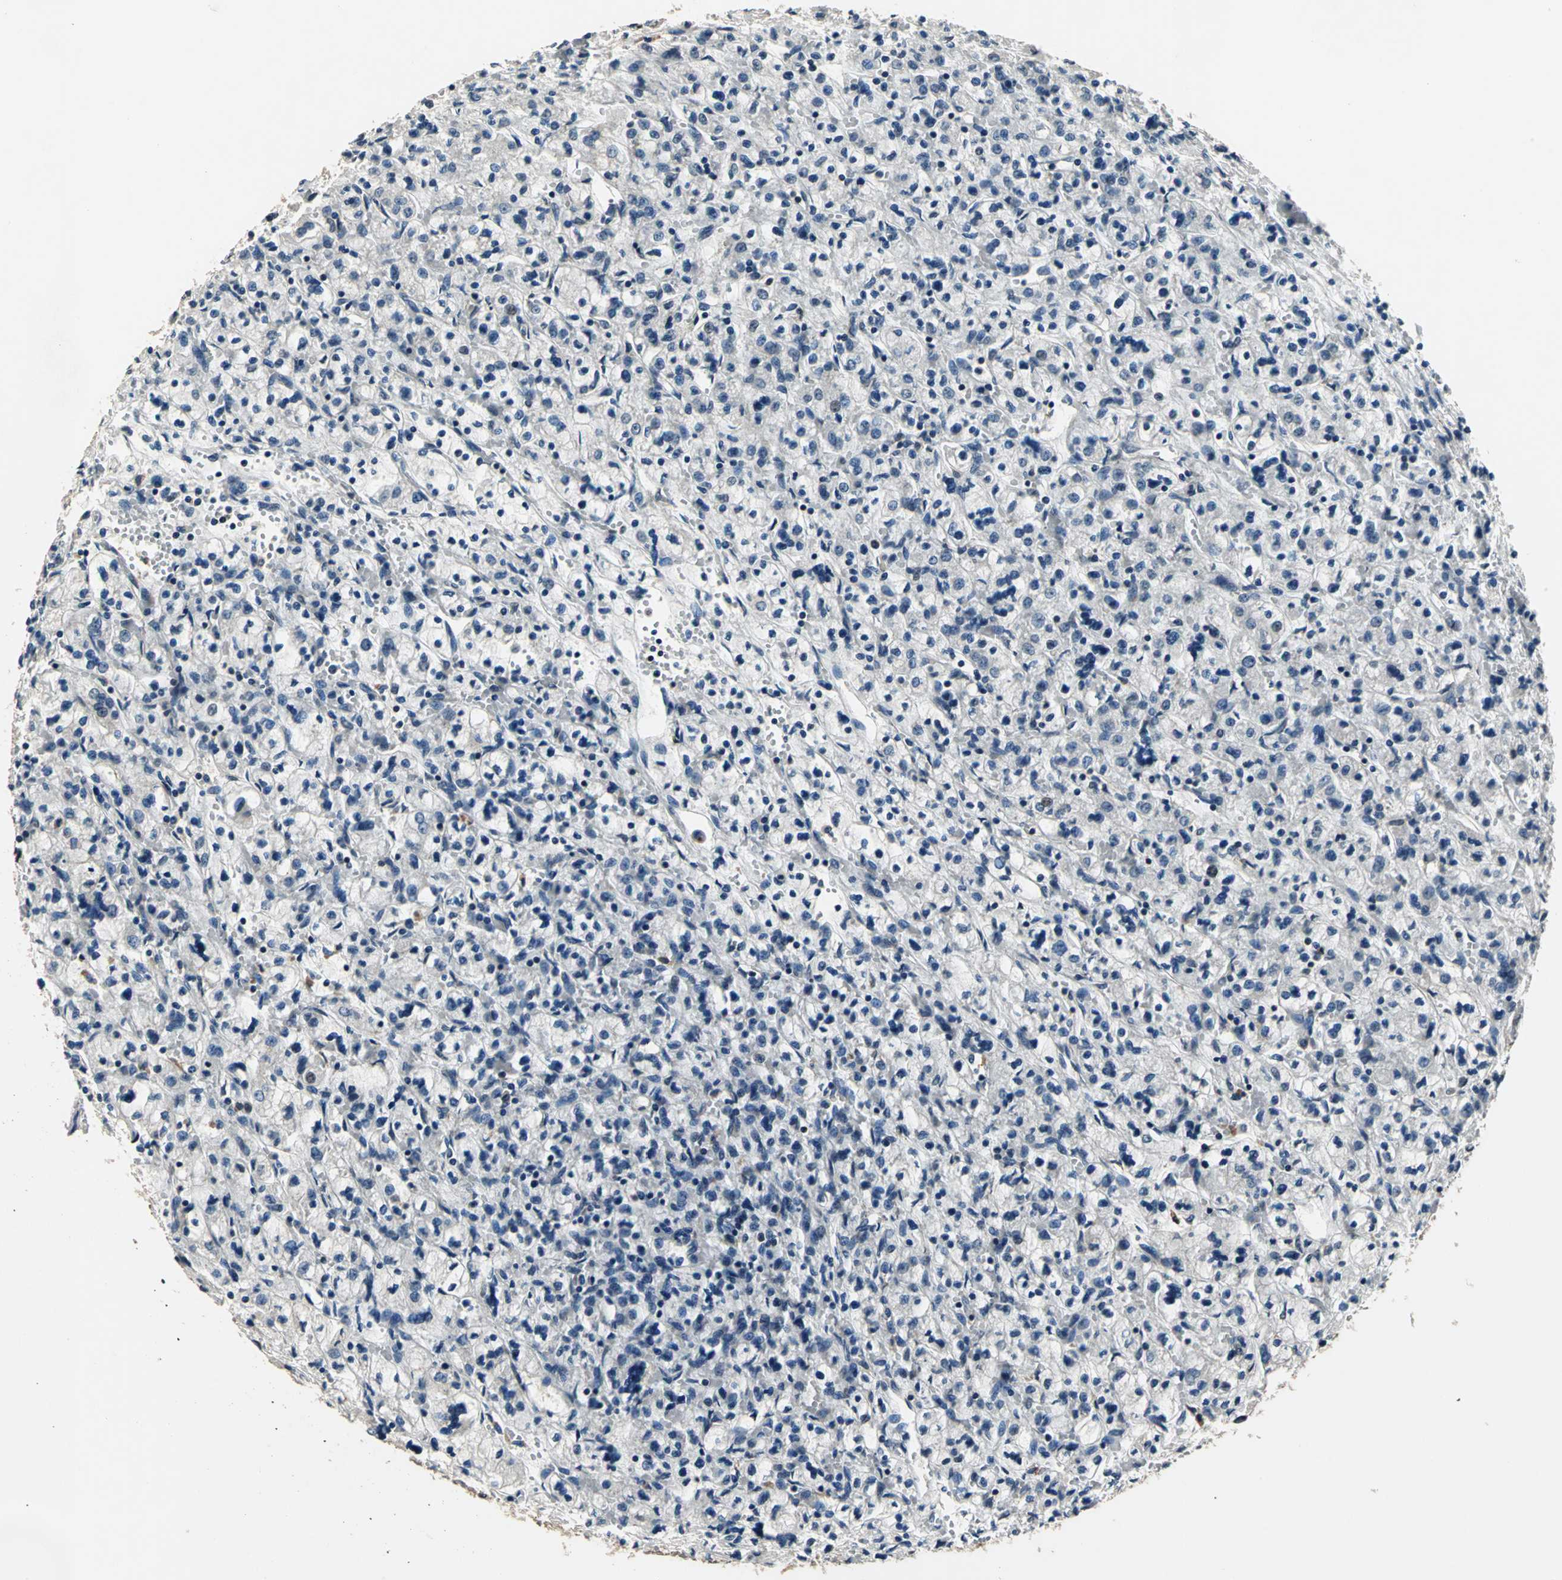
{"staining": {"intensity": "negative", "quantity": "none", "location": "none"}, "tissue": "renal cancer", "cell_type": "Tumor cells", "image_type": "cancer", "snomed": [{"axis": "morphology", "description": "Adenocarcinoma, NOS"}, {"axis": "topography", "description": "Kidney"}], "caption": "The histopathology image shows no staining of tumor cells in renal adenocarcinoma.", "gene": "EIF2B2", "patient": {"sex": "female", "age": 83}}